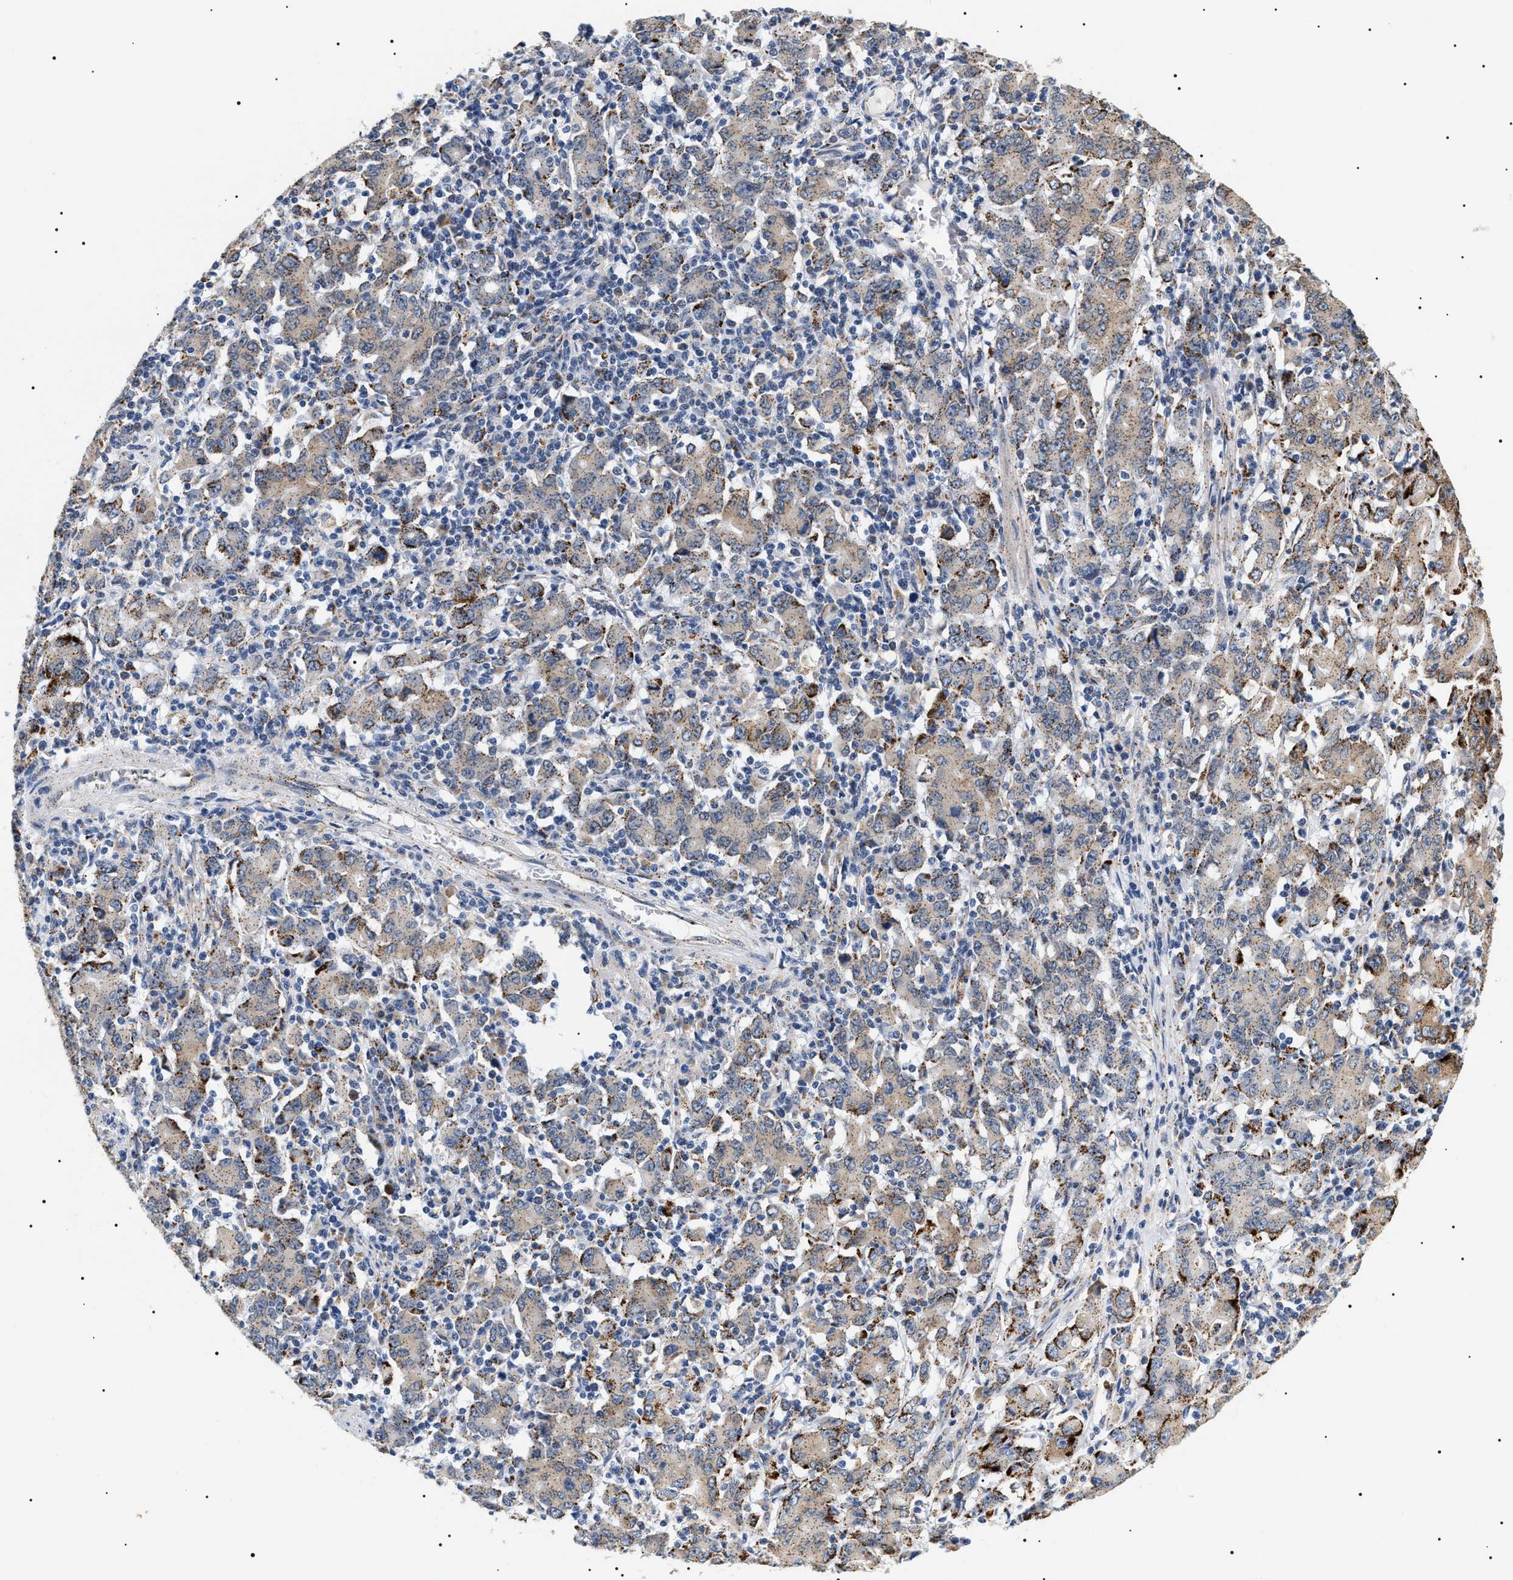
{"staining": {"intensity": "moderate", "quantity": "25%-75%", "location": "cytoplasmic/membranous"}, "tissue": "stomach cancer", "cell_type": "Tumor cells", "image_type": "cancer", "snomed": [{"axis": "morphology", "description": "Adenocarcinoma, NOS"}, {"axis": "topography", "description": "Stomach, upper"}], "caption": "Approximately 25%-75% of tumor cells in stomach cancer display moderate cytoplasmic/membranous protein staining as visualized by brown immunohistochemical staining.", "gene": "HSD17B11", "patient": {"sex": "male", "age": 69}}